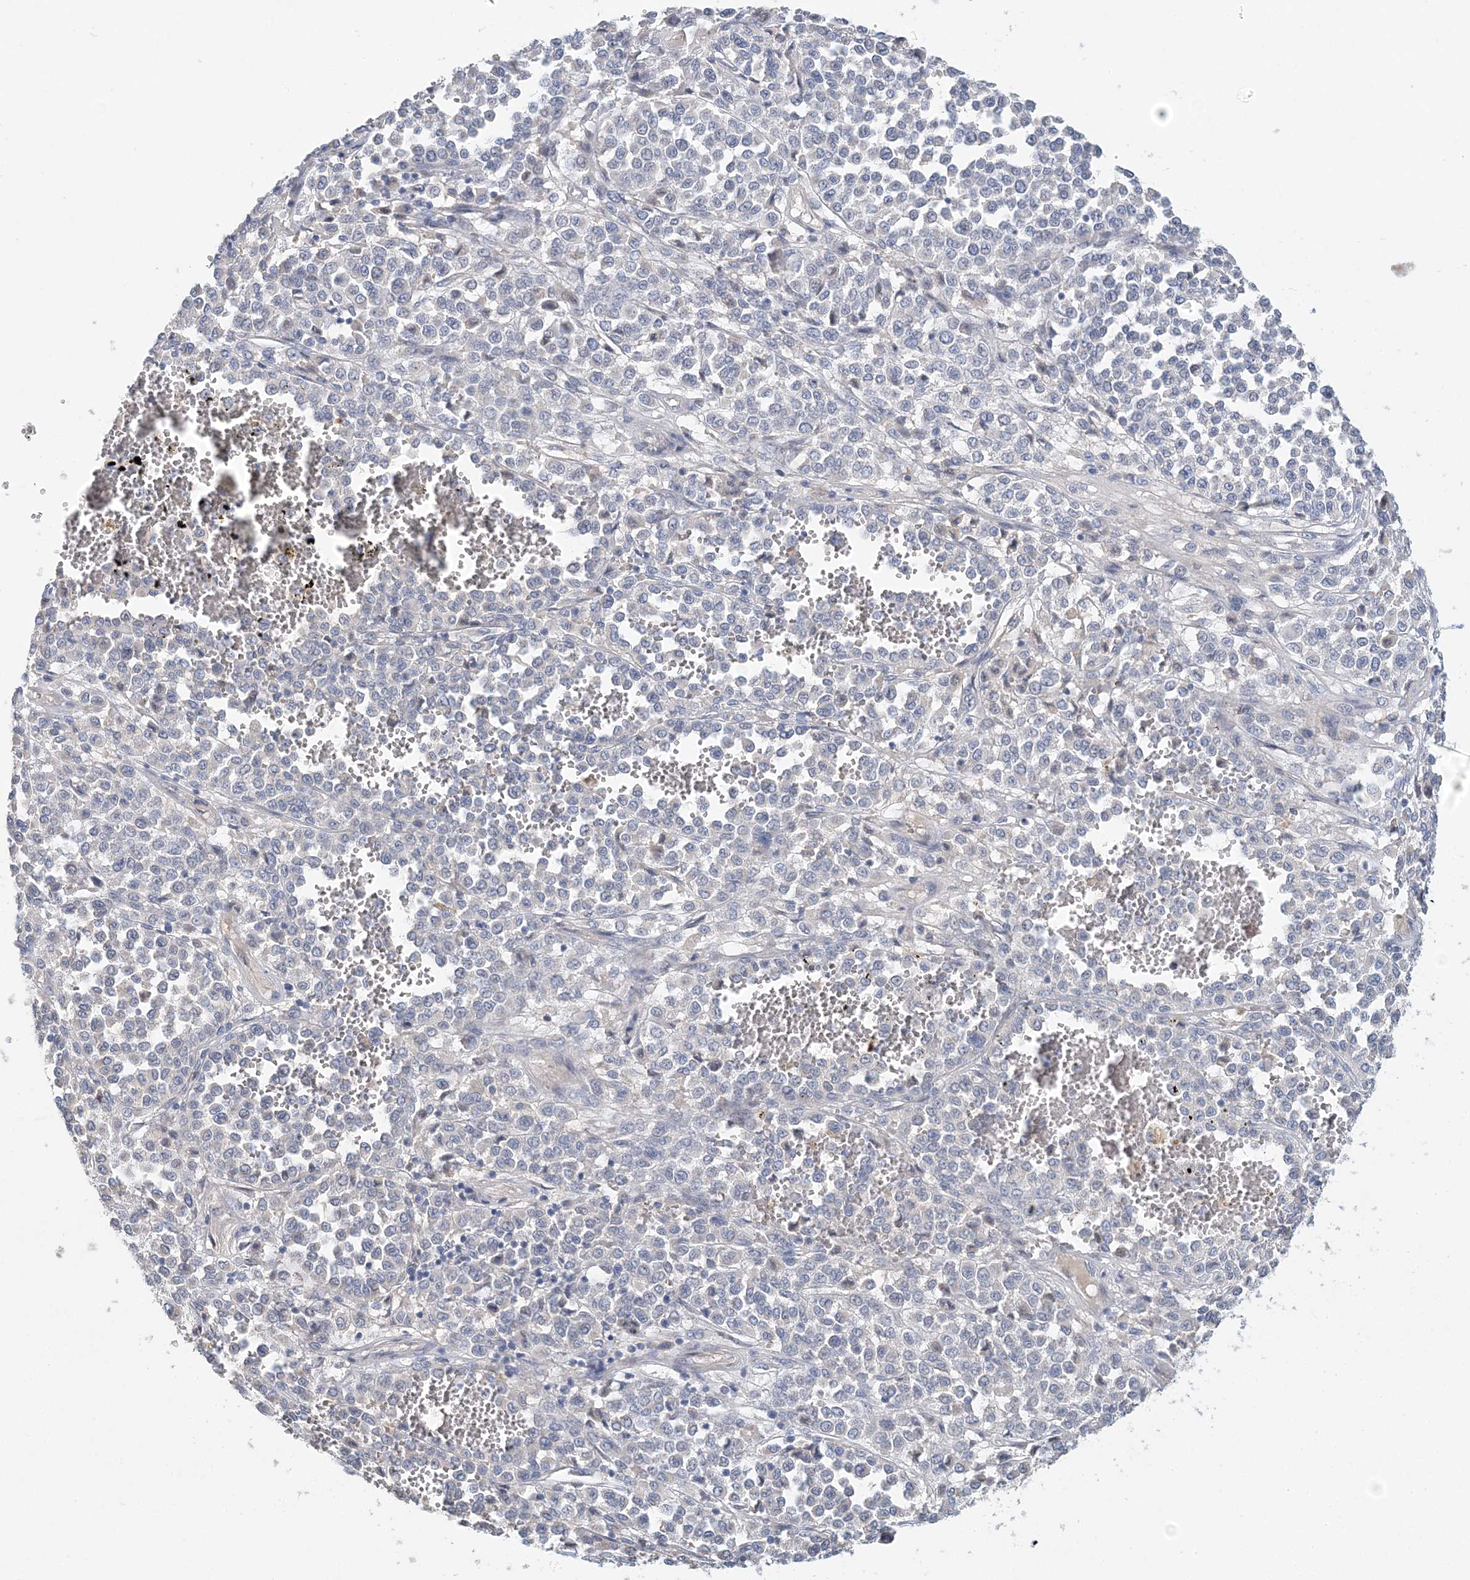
{"staining": {"intensity": "negative", "quantity": "none", "location": "none"}, "tissue": "melanoma", "cell_type": "Tumor cells", "image_type": "cancer", "snomed": [{"axis": "morphology", "description": "Malignant melanoma, Metastatic site"}, {"axis": "topography", "description": "Pancreas"}], "caption": "DAB immunohistochemical staining of melanoma shows no significant expression in tumor cells. Brightfield microscopy of IHC stained with DAB (brown) and hematoxylin (blue), captured at high magnification.", "gene": "LRRIQ4", "patient": {"sex": "female", "age": 30}}